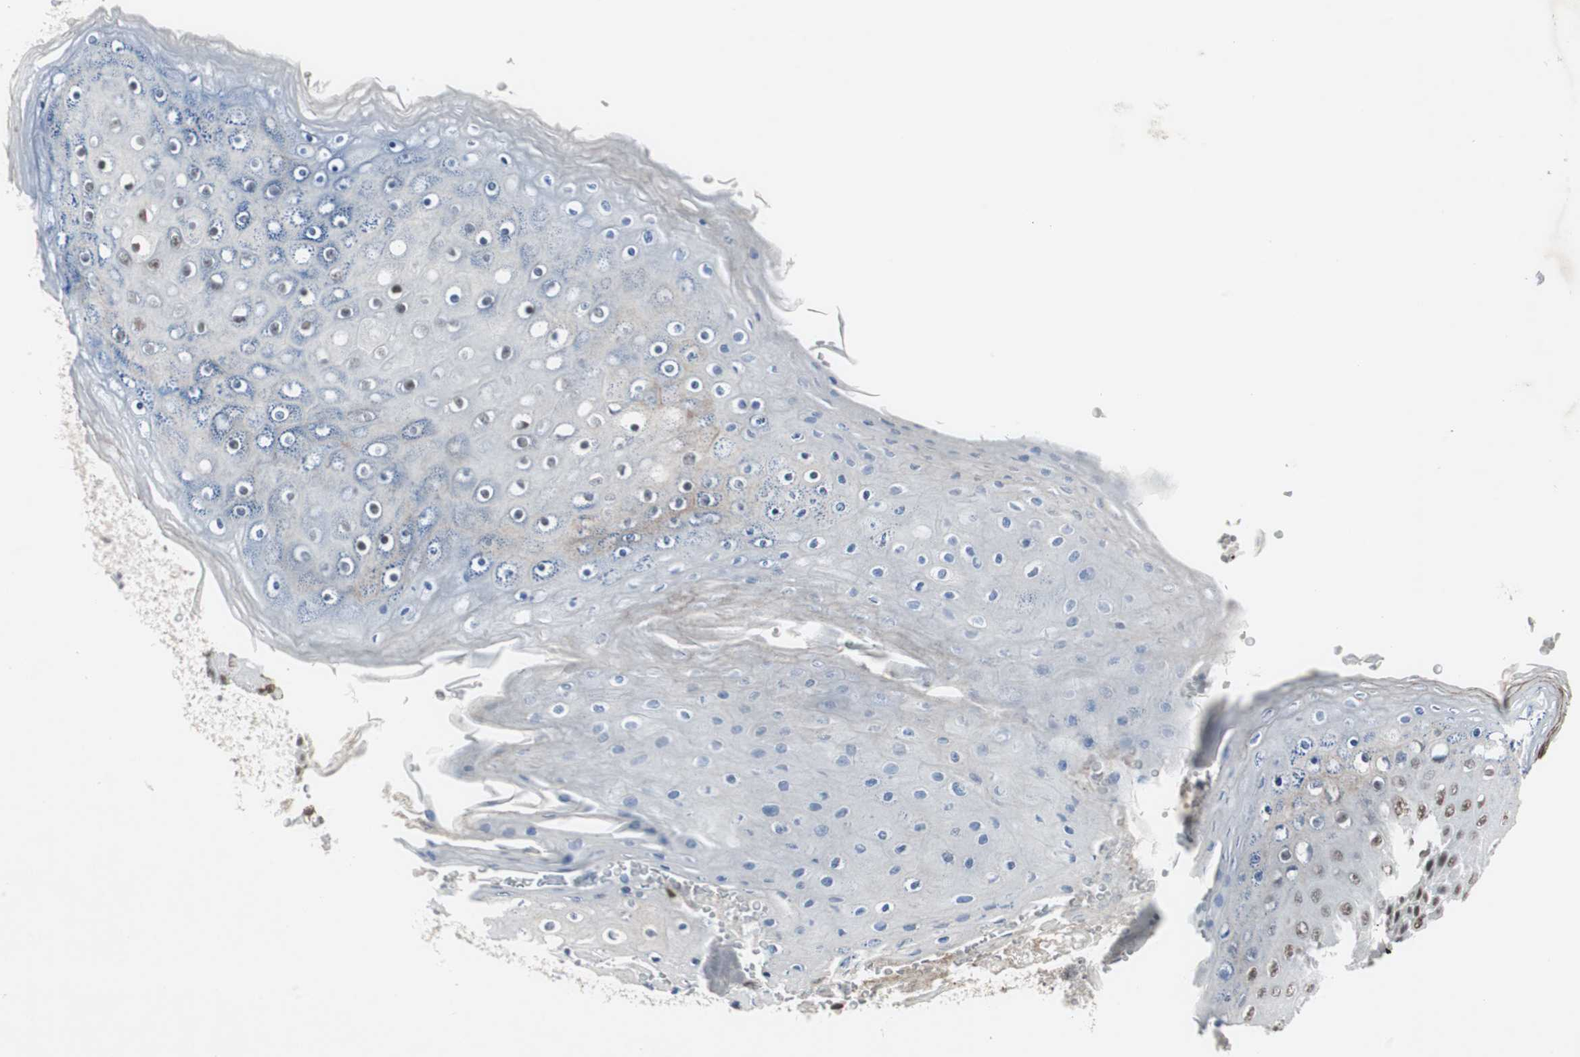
{"staining": {"intensity": "strong", "quantity": ">75%", "location": "nuclear"}, "tissue": "skin", "cell_type": "Epidermal cells", "image_type": "normal", "snomed": [{"axis": "morphology", "description": "Normal tissue, NOS"}, {"axis": "topography", "description": "Anal"}], "caption": "DAB immunohistochemical staining of normal human skin demonstrates strong nuclear protein staining in about >75% of epidermal cells.", "gene": "RAD9A", "patient": {"sex": "female", "age": 46}}